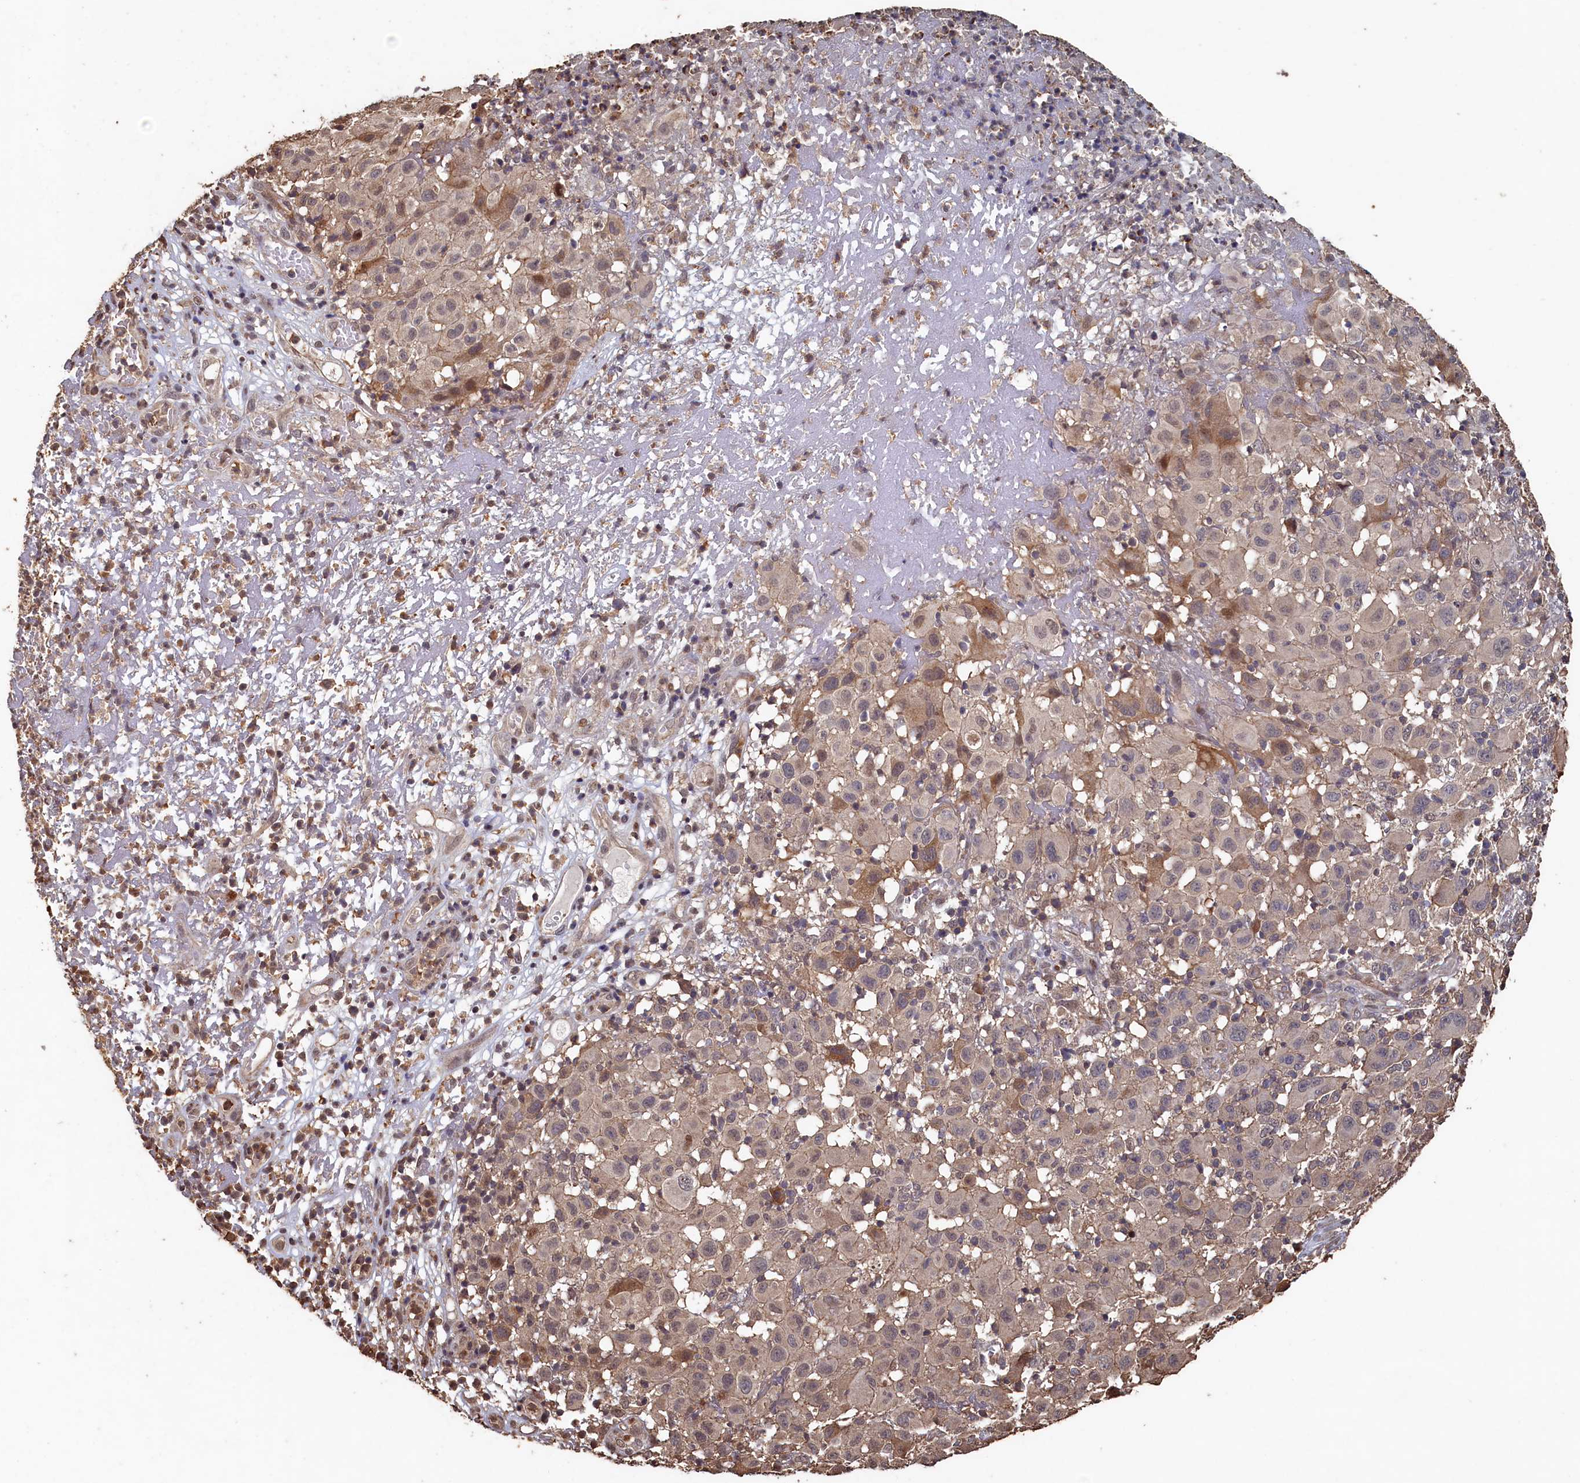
{"staining": {"intensity": "weak", "quantity": "<25%", "location": "cytoplasmic/membranous"}, "tissue": "melanoma", "cell_type": "Tumor cells", "image_type": "cancer", "snomed": [{"axis": "morphology", "description": "Malignant melanoma, NOS"}, {"axis": "topography", "description": "Skin"}], "caption": "Tumor cells are negative for protein expression in human malignant melanoma. (DAB (3,3'-diaminobenzidine) immunohistochemistry (IHC), high magnification).", "gene": "PIGN", "patient": {"sex": "male", "age": 73}}